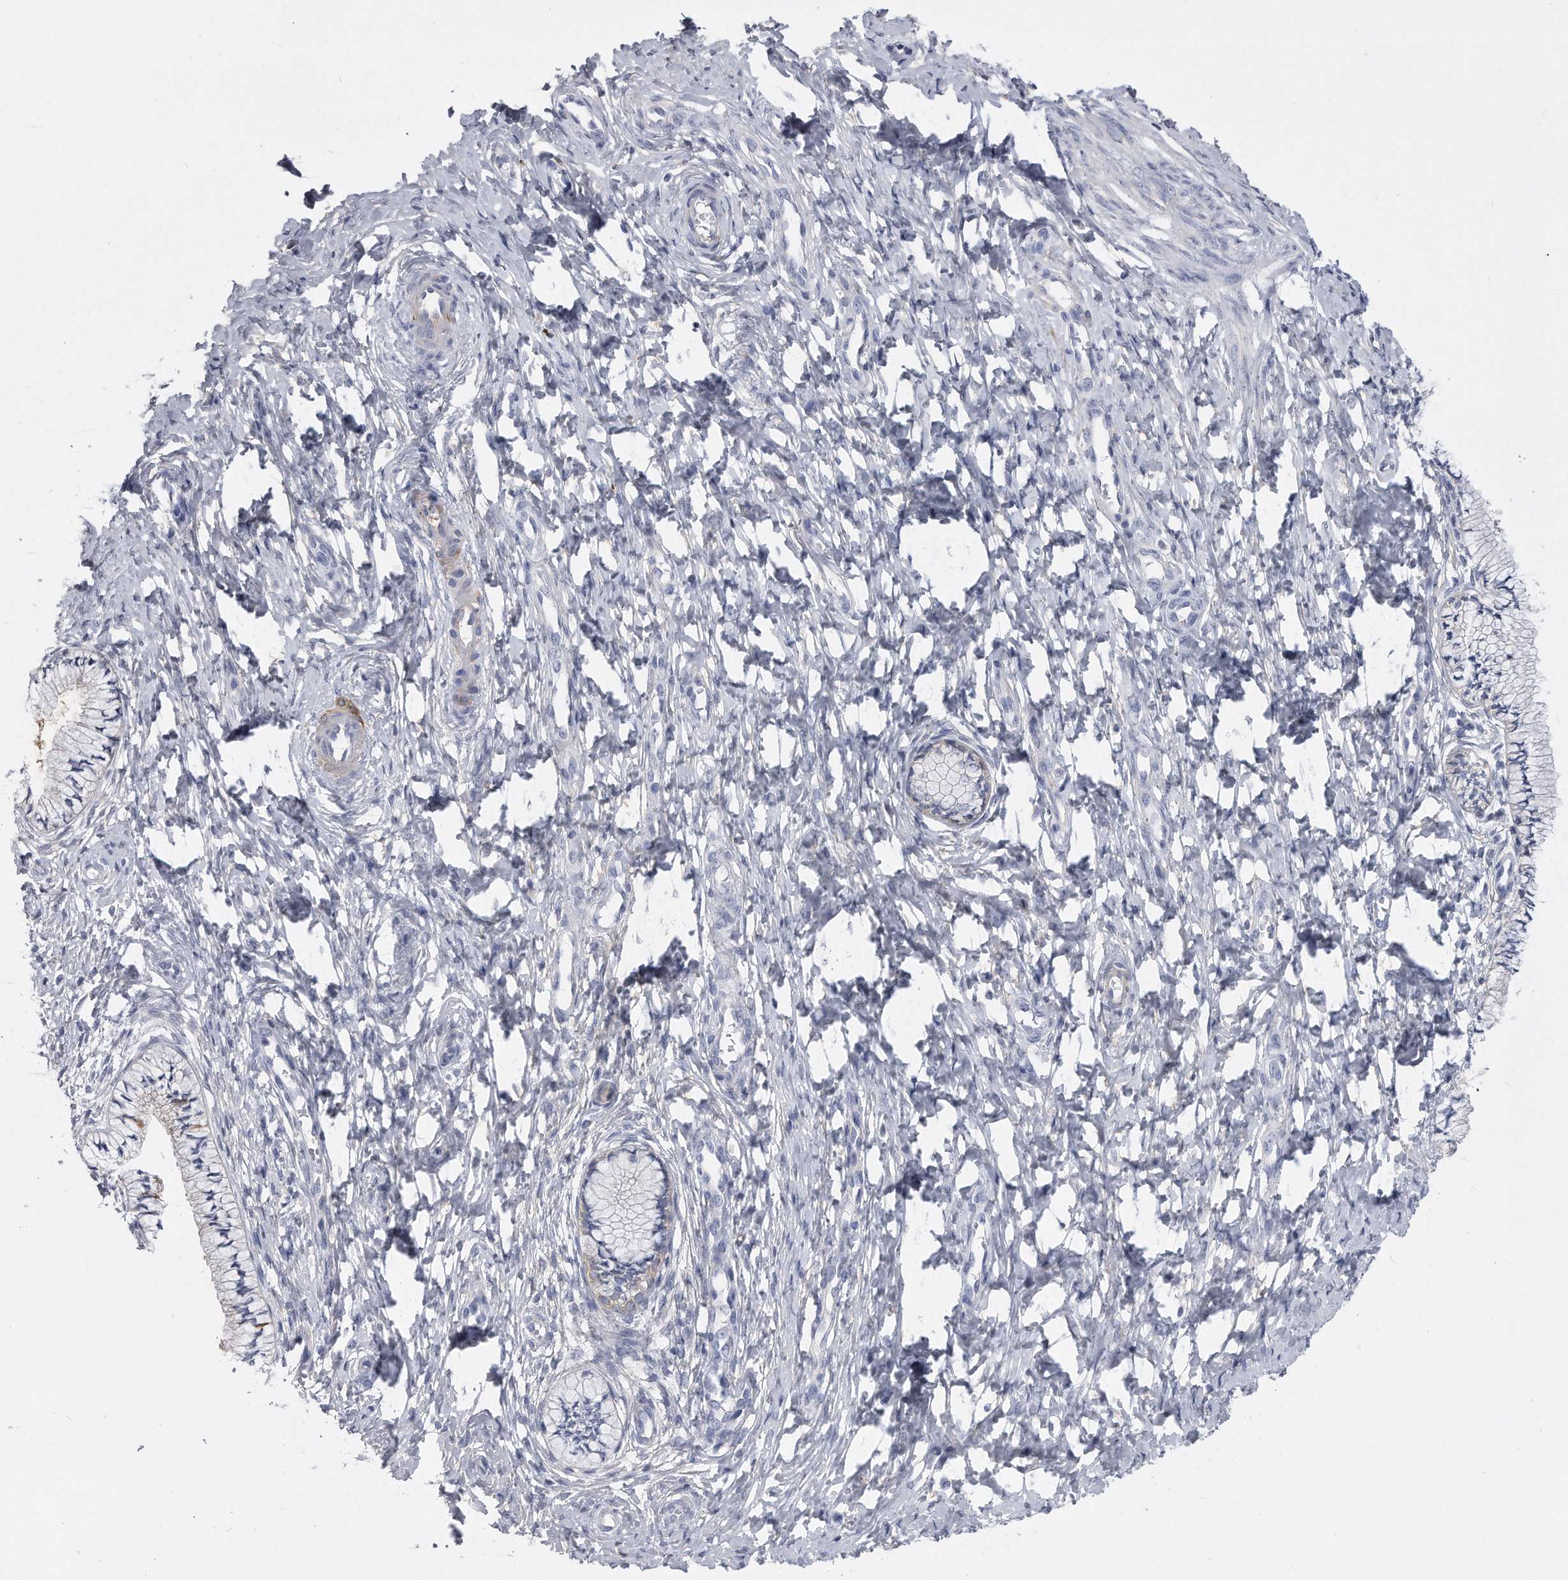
{"staining": {"intensity": "negative", "quantity": "none", "location": "none"}, "tissue": "cervix", "cell_type": "Glandular cells", "image_type": "normal", "snomed": [{"axis": "morphology", "description": "Normal tissue, NOS"}, {"axis": "topography", "description": "Cervix"}], "caption": "An image of cervix stained for a protein reveals no brown staining in glandular cells.", "gene": "PYGB", "patient": {"sex": "female", "age": 36}}